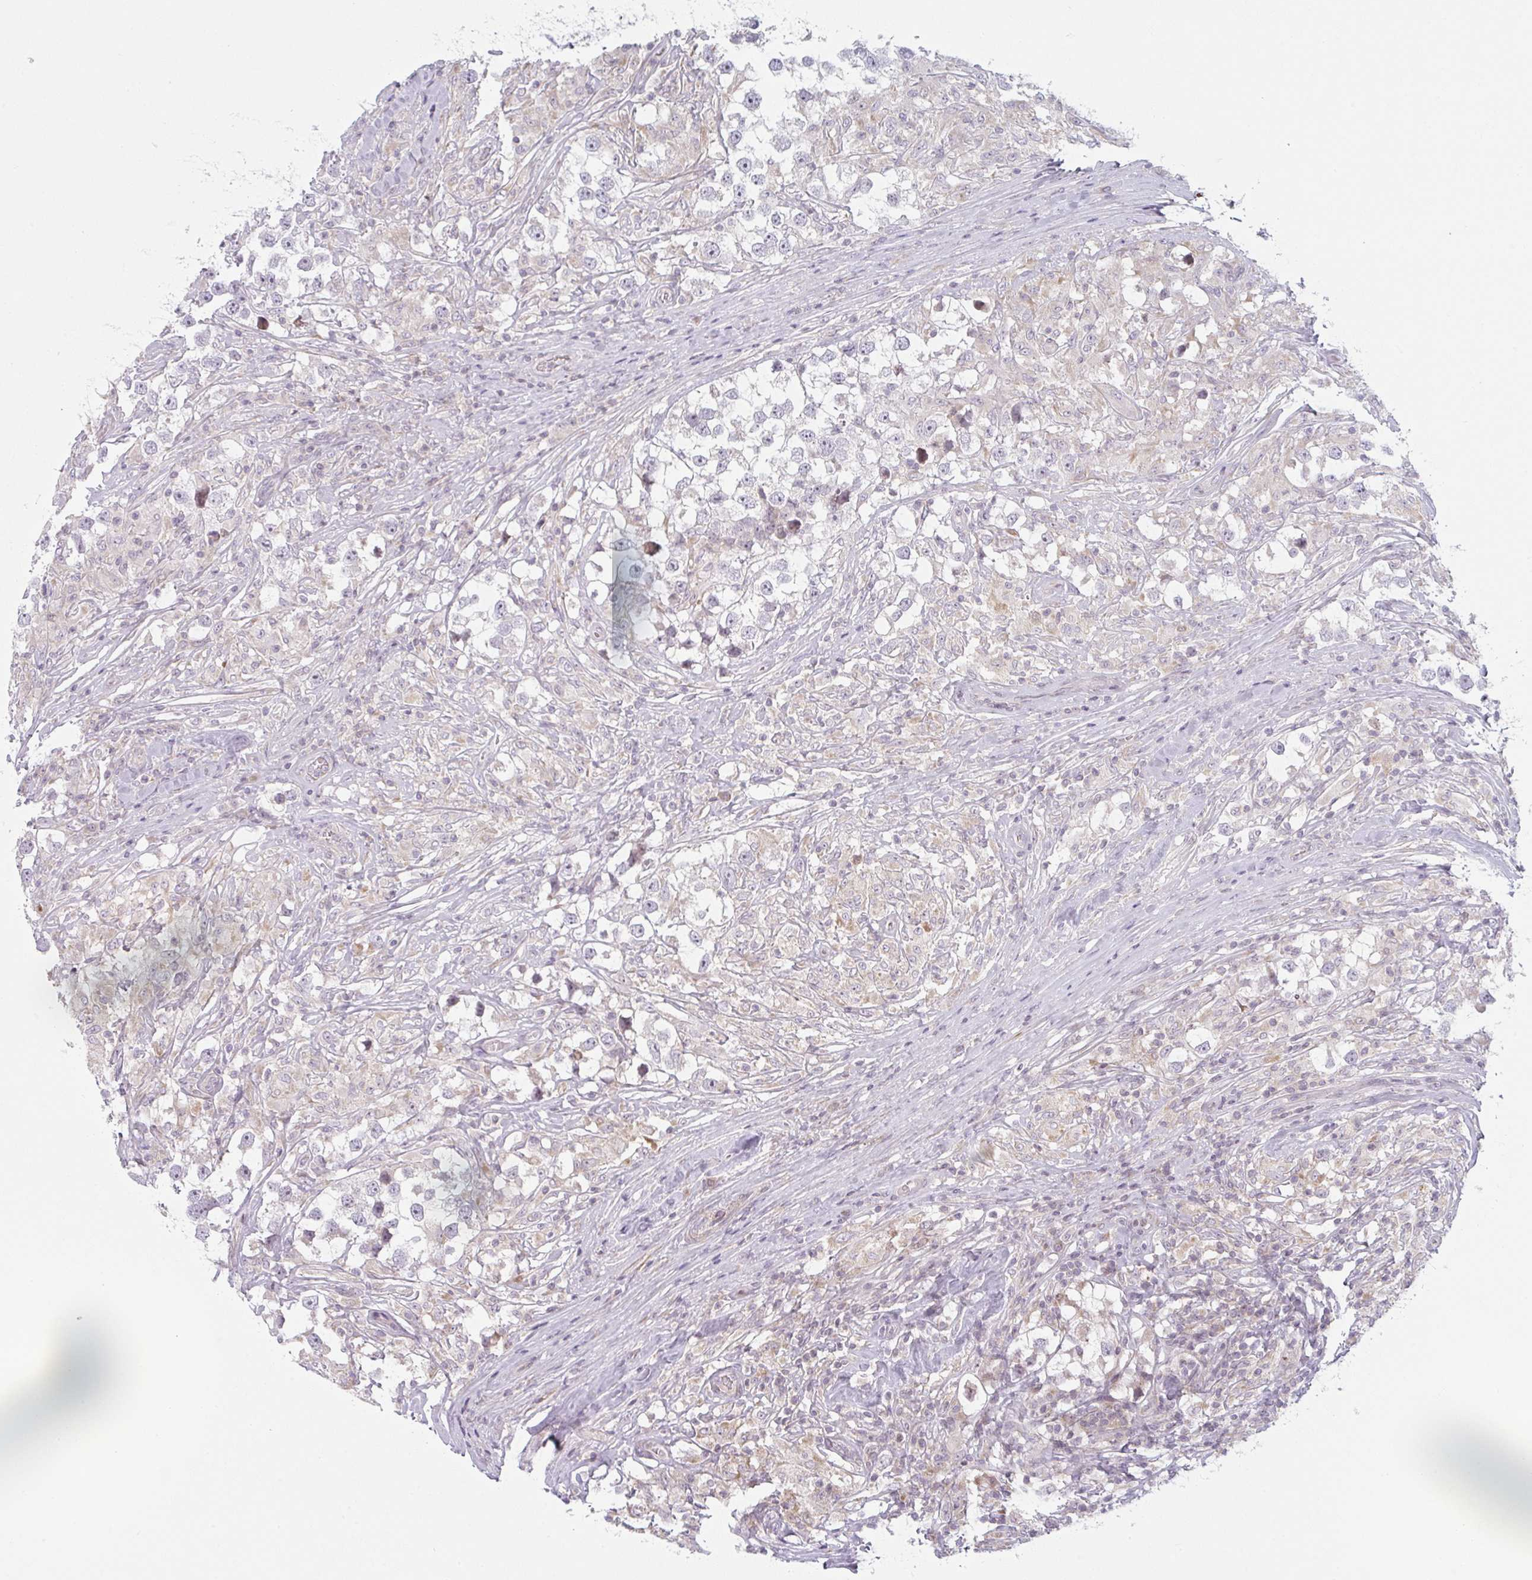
{"staining": {"intensity": "negative", "quantity": "none", "location": "none"}, "tissue": "testis cancer", "cell_type": "Tumor cells", "image_type": "cancer", "snomed": [{"axis": "morphology", "description": "Seminoma, NOS"}, {"axis": "topography", "description": "Testis"}], "caption": "Tumor cells are negative for brown protein staining in testis seminoma. (IHC, brightfield microscopy, high magnification).", "gene": "TMEM237", "patient": {"sex": "male", "age": 46}}